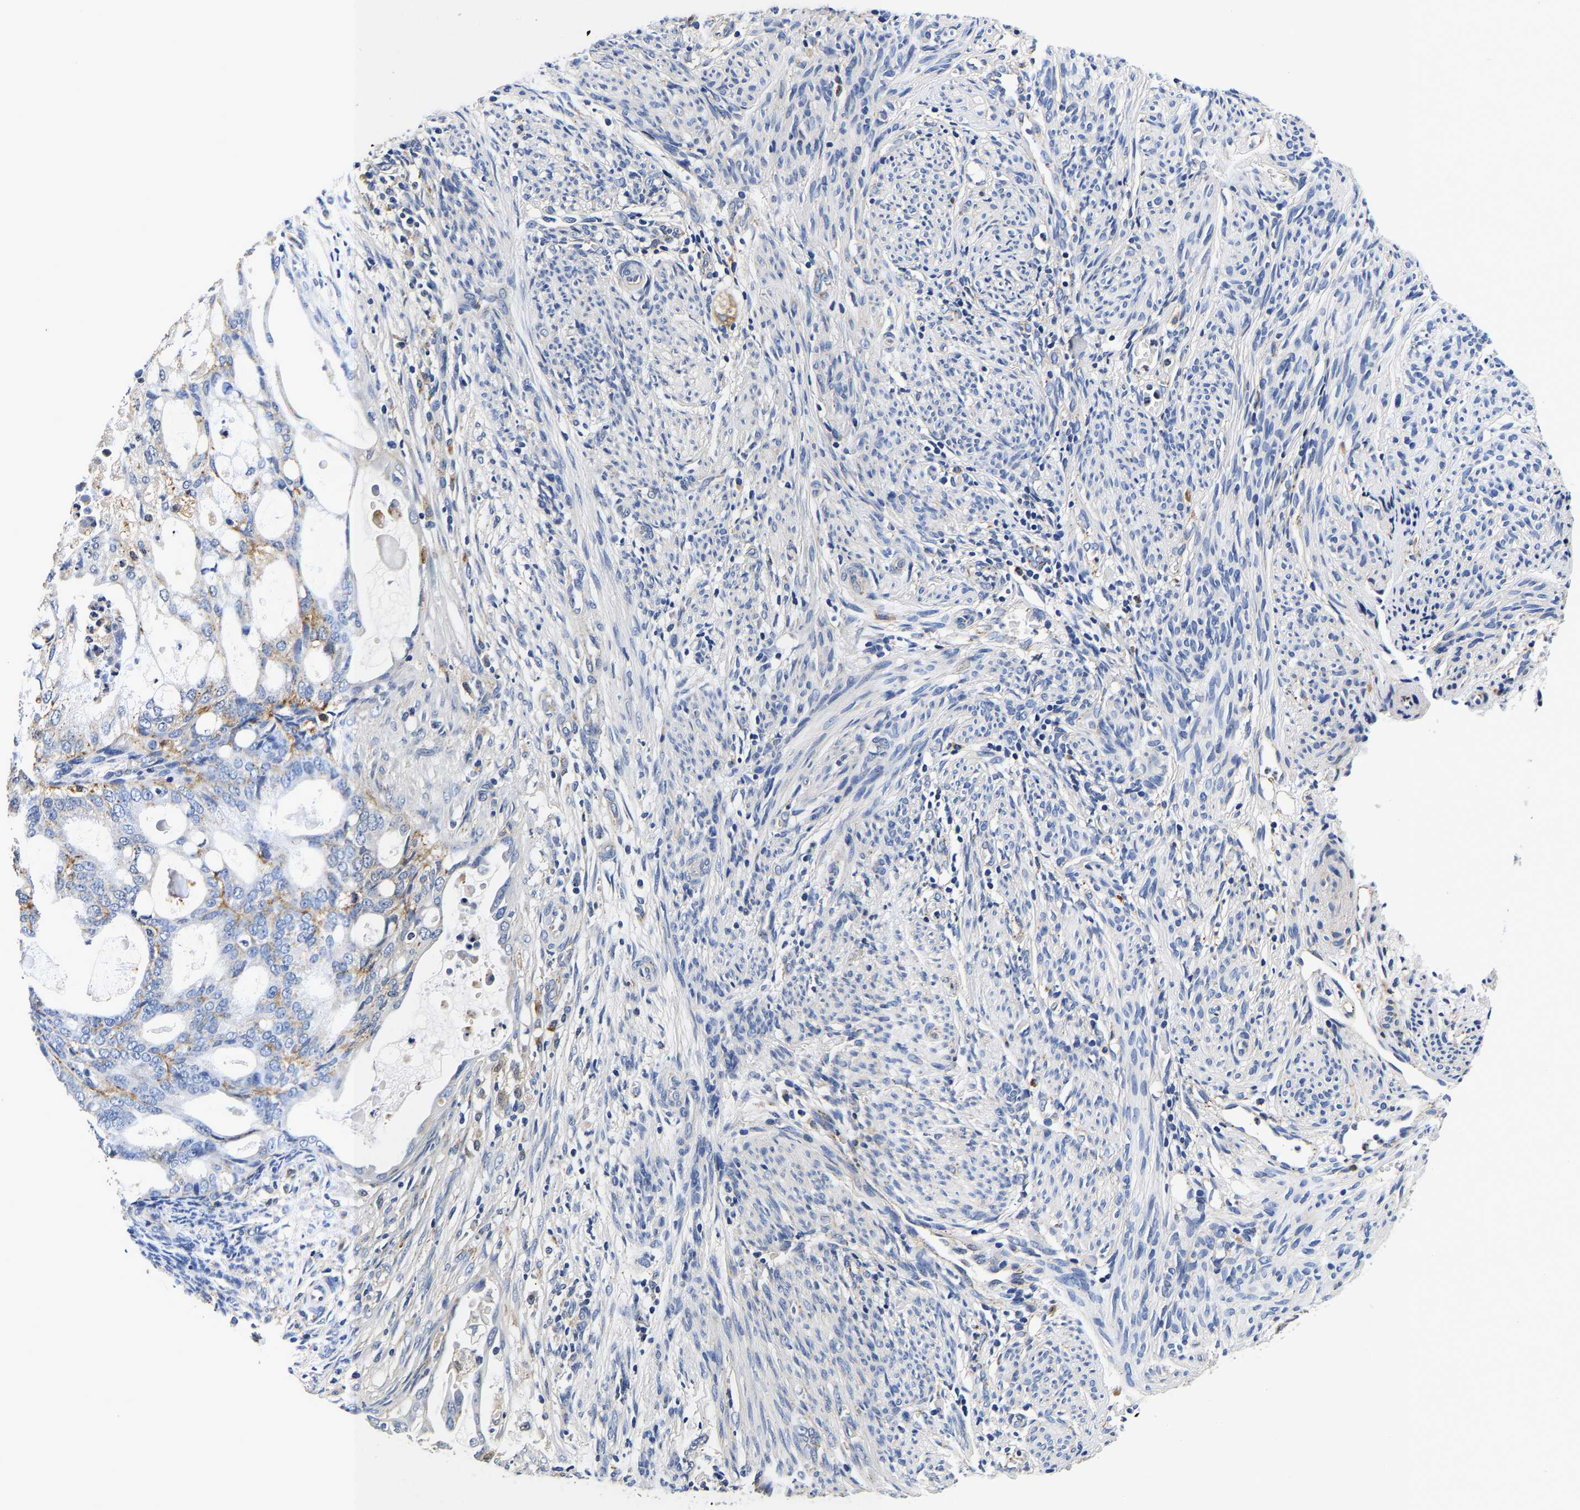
{"staining": {"intensity": "negative", "quantity": "none", "location": "none"}, "tissue": "endometrial cancer", "cell_type": "Tumor cells", "image_type": "cancer", "snomed": [{"axis": "morphology", "description": "Adenocarcinoma, NOS"}, {"axis": "topography", "description": "Endometrium"}], "caption": "Tumor cells are negative for protein expression in human endometrial adenocarcinoma. (Immunohistochemistry, brightfield microscopy, high magnification).", "gene": "GRN", "patient": {"sex": "female", "age": 58}}